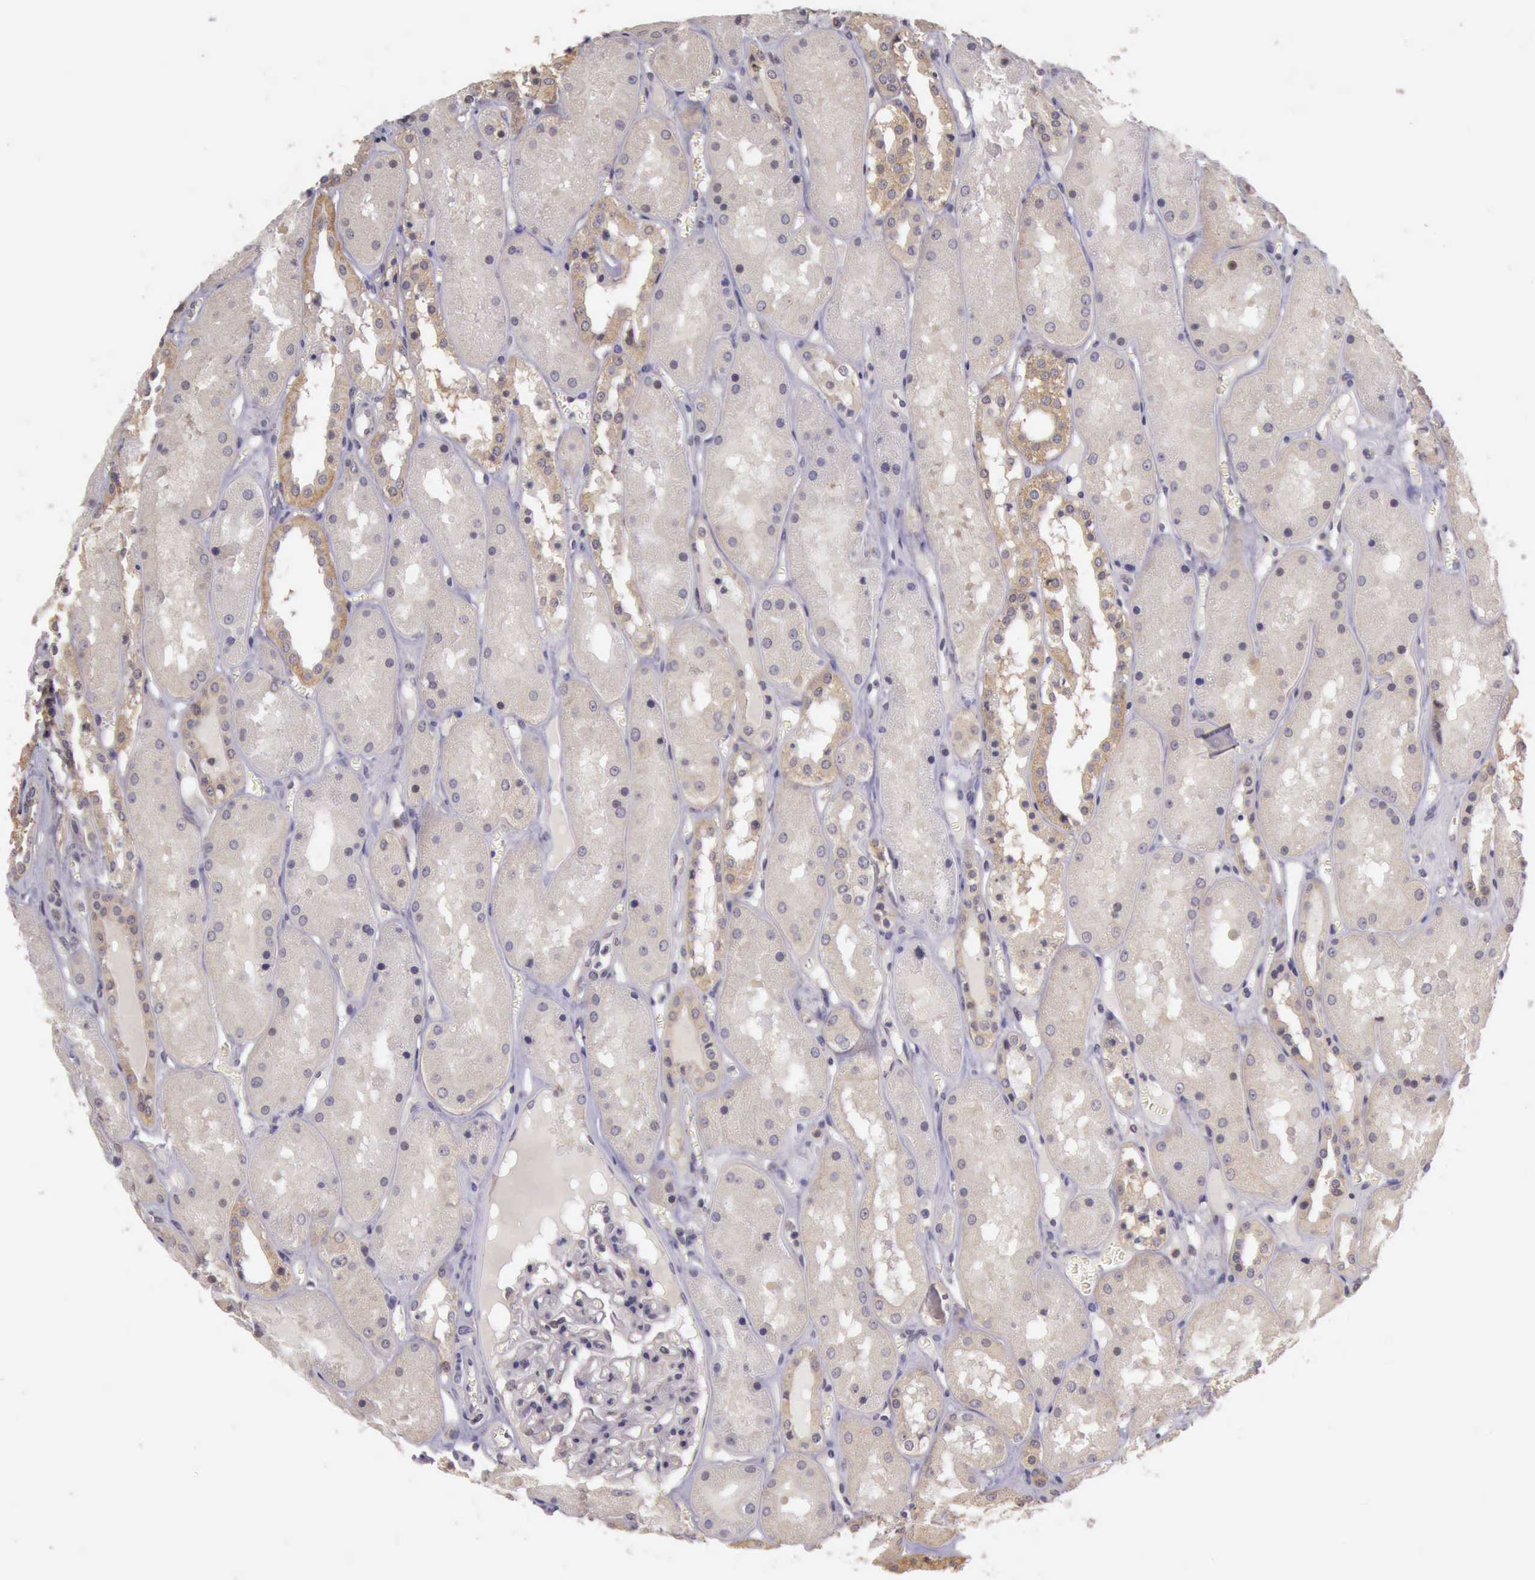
{"staining": {"intensity": "weak", "quantity": "<25%", "location": "cytoplasmic/membranous"}, "tissue": "kidney", "cell_type": "Cells in glomeruli", "image_type": "normal", "snomed": [{"axis": "morphology", "description": "Normal tissue, NOS"}, {"axis": "topography", "description": "Kidney"}], "caption": "Immunohistochemical staining of benign human kidney displays no significant positivity in cells in glomeruli.", "gene": "EIF5", "patient": {"sex": "male", "age": 36}}